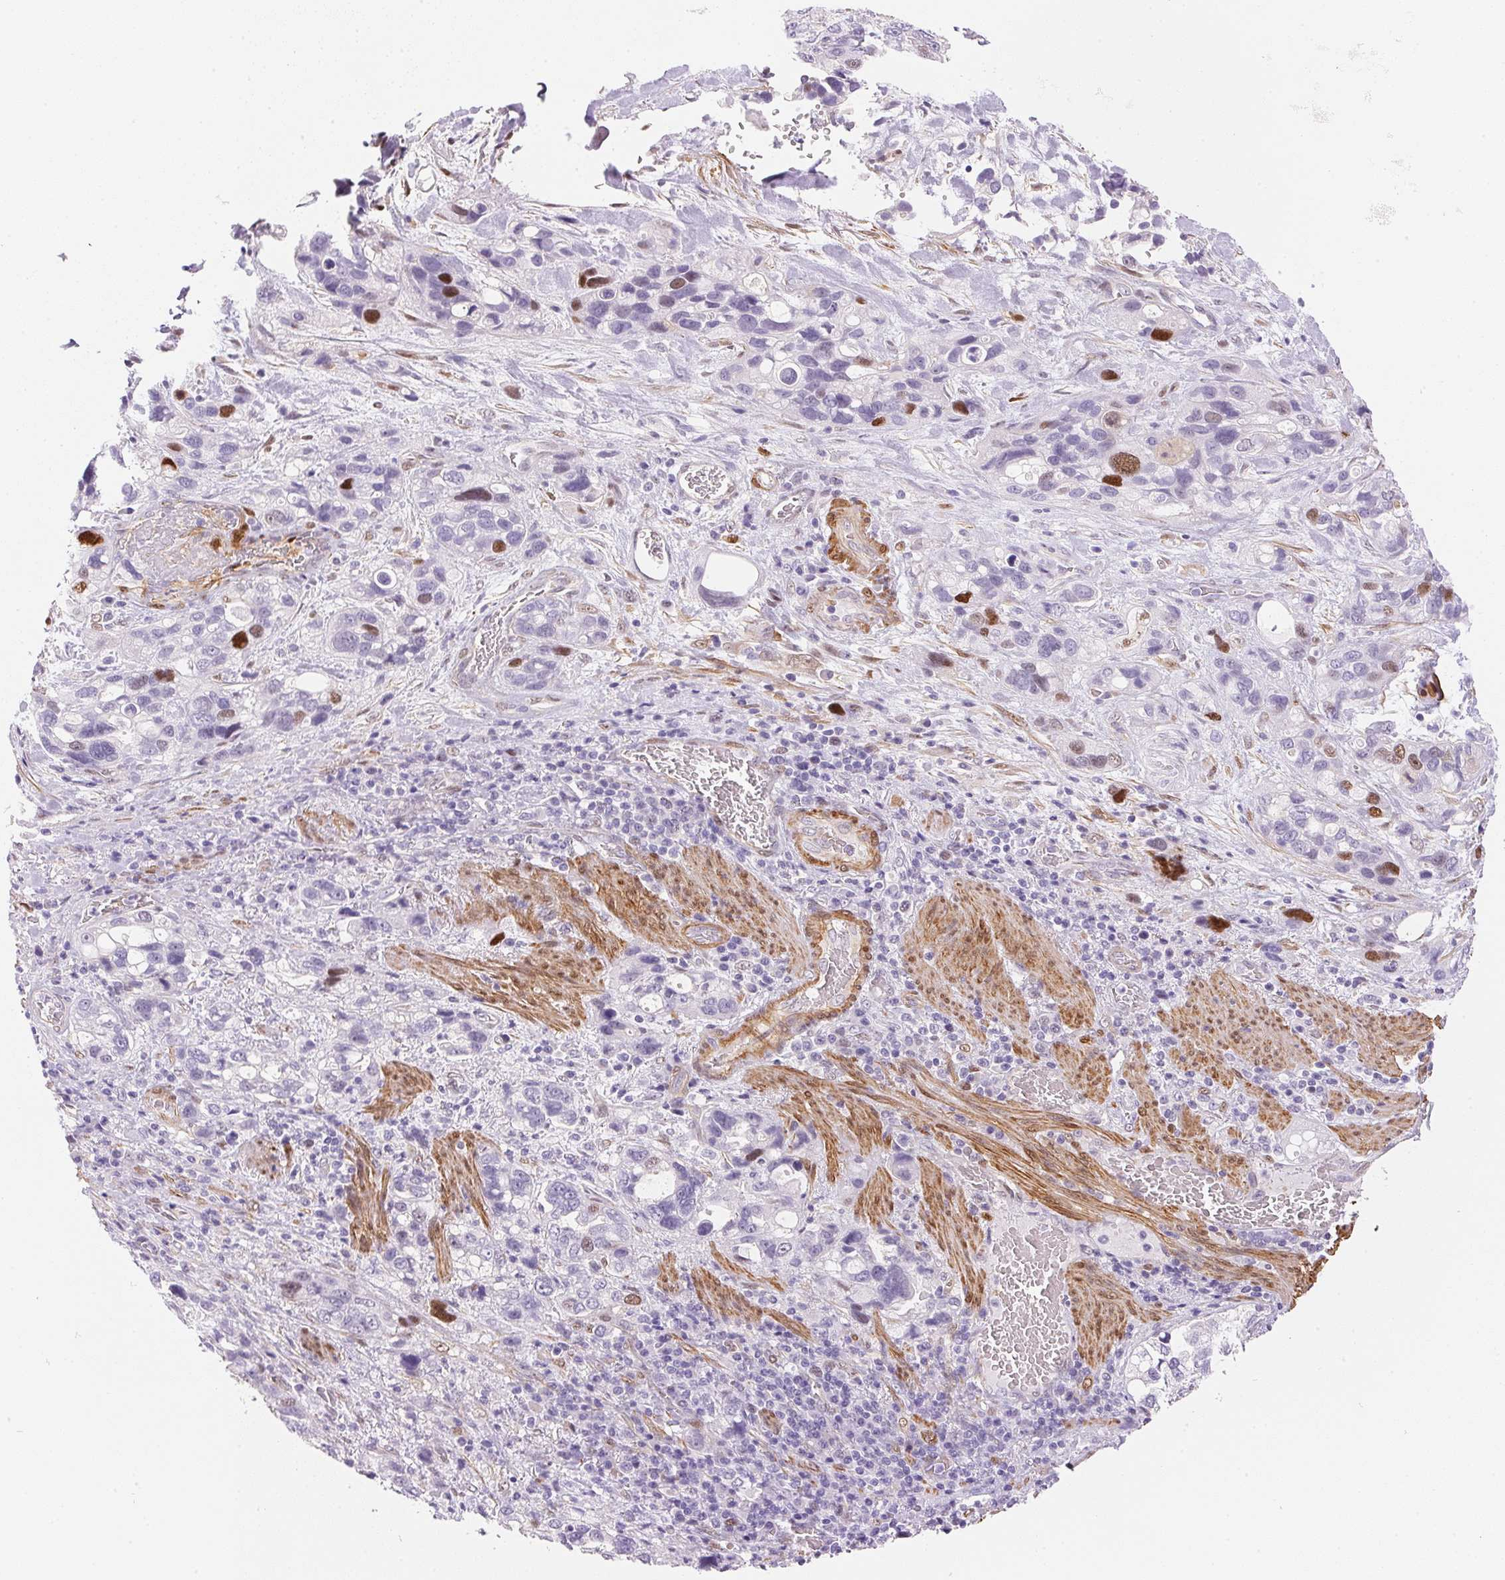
{"staining": {"intensity": "strong", "quantity": "<25%", "location": "nuclear"}, "tissue": "stomach cancer", "cell_type": "Tumor cells", "image_type": "cancer", "snomed": [{"axis": "morphology", "description": "Adenocarcinoma, NOS"}, {"axis": "topography", "description": "Stomach, upper"}], "caption": "This is an image of immunohistochemistry staining of stomach adenocarcinoma, which shows strong expression in the nuclear of tumor cells.", "gene": "SMTN", "patient": {"sex": "female", "age": 81}}